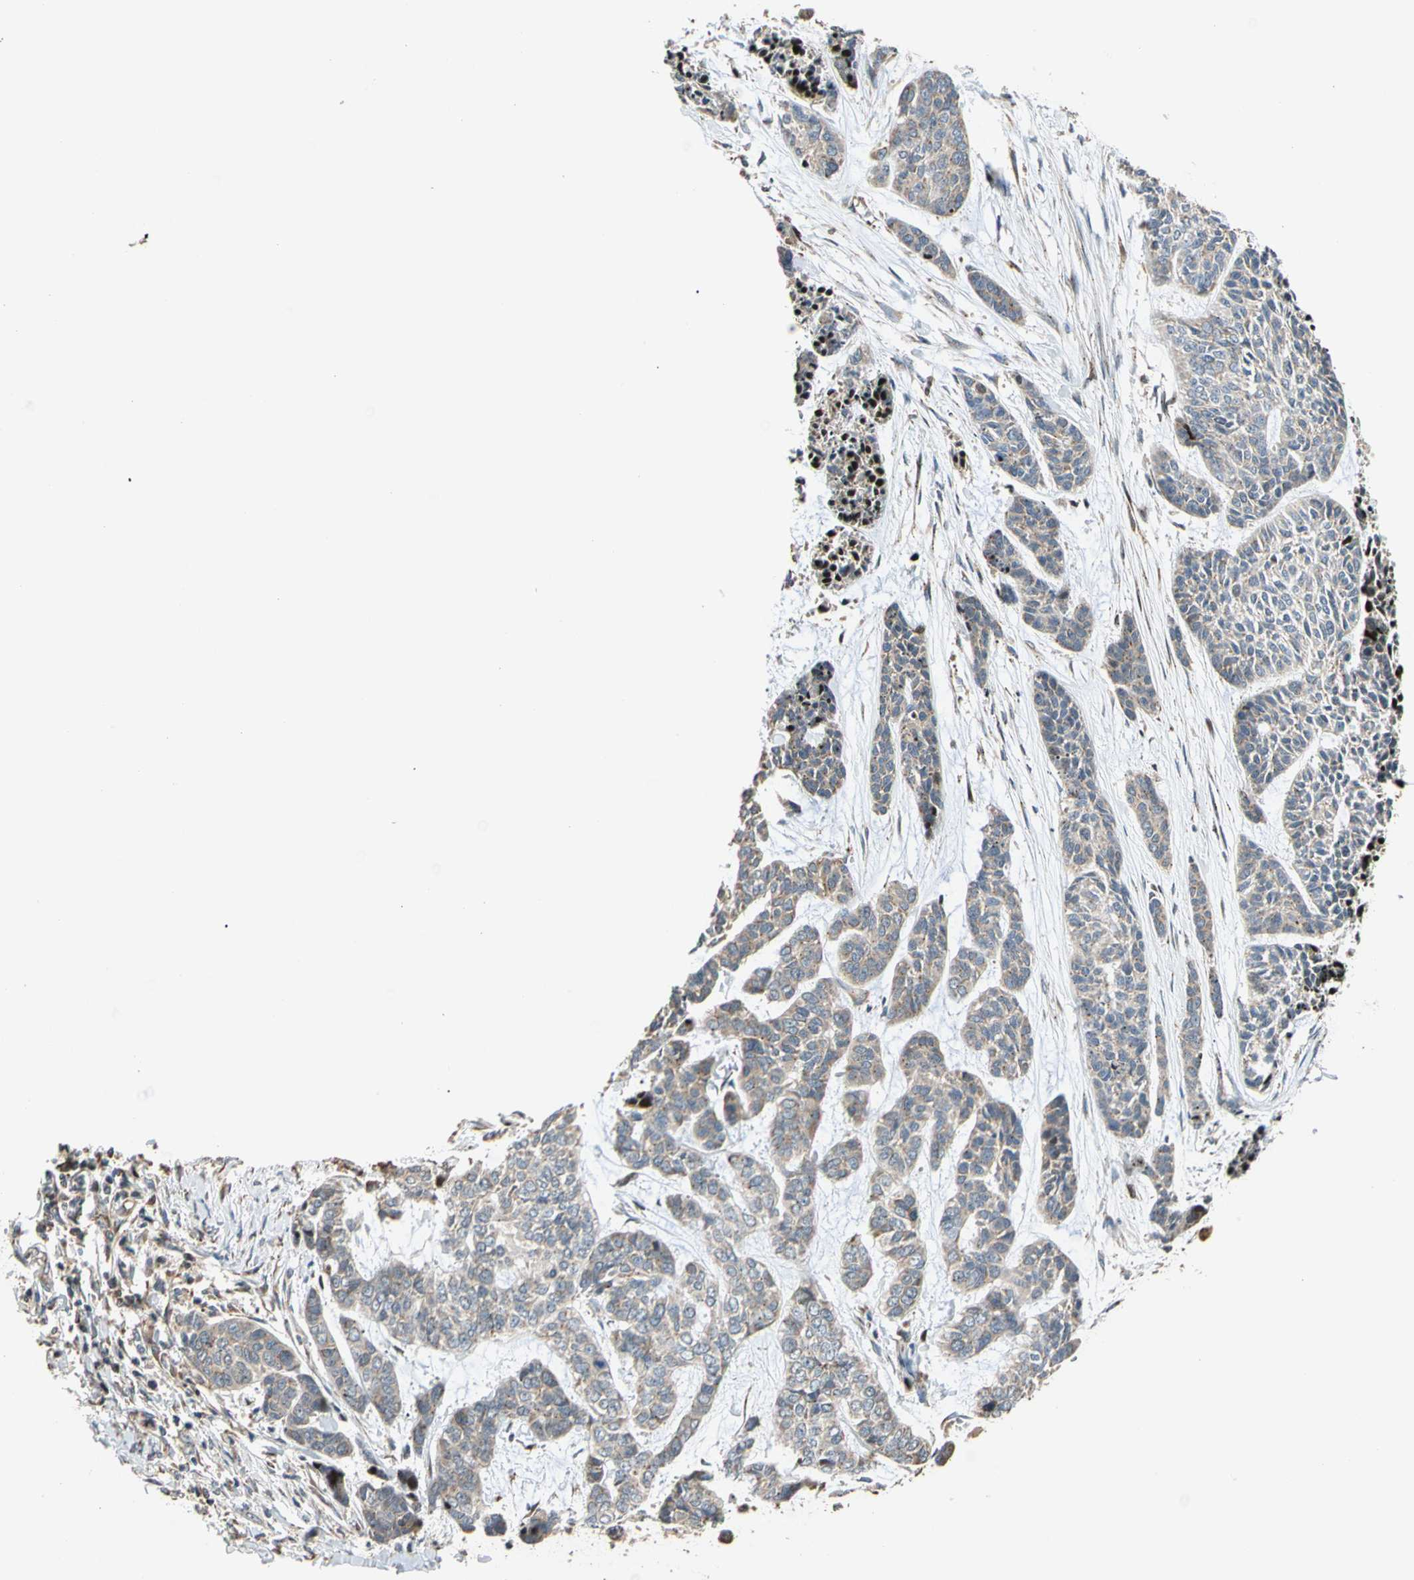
{"staining": {"intensity": "weak", "quantity": "<25%", "location": "cytoplasmic/membranous"}, "tissue": "skin cancer", "cell_type": "Tumor cells", "image_type": "cancer", "snomed": [{"axis": "morphology", "description": "Basal cell carcinoma"}, {"axis": "topography", "description": "Skin"}], "caption": "This is a micrograph of IHC staining of skin cancer, which shows no positivity in tumor cells.", "gene": "IP6K2", "patient": {"sex": "female", "age": 64}}